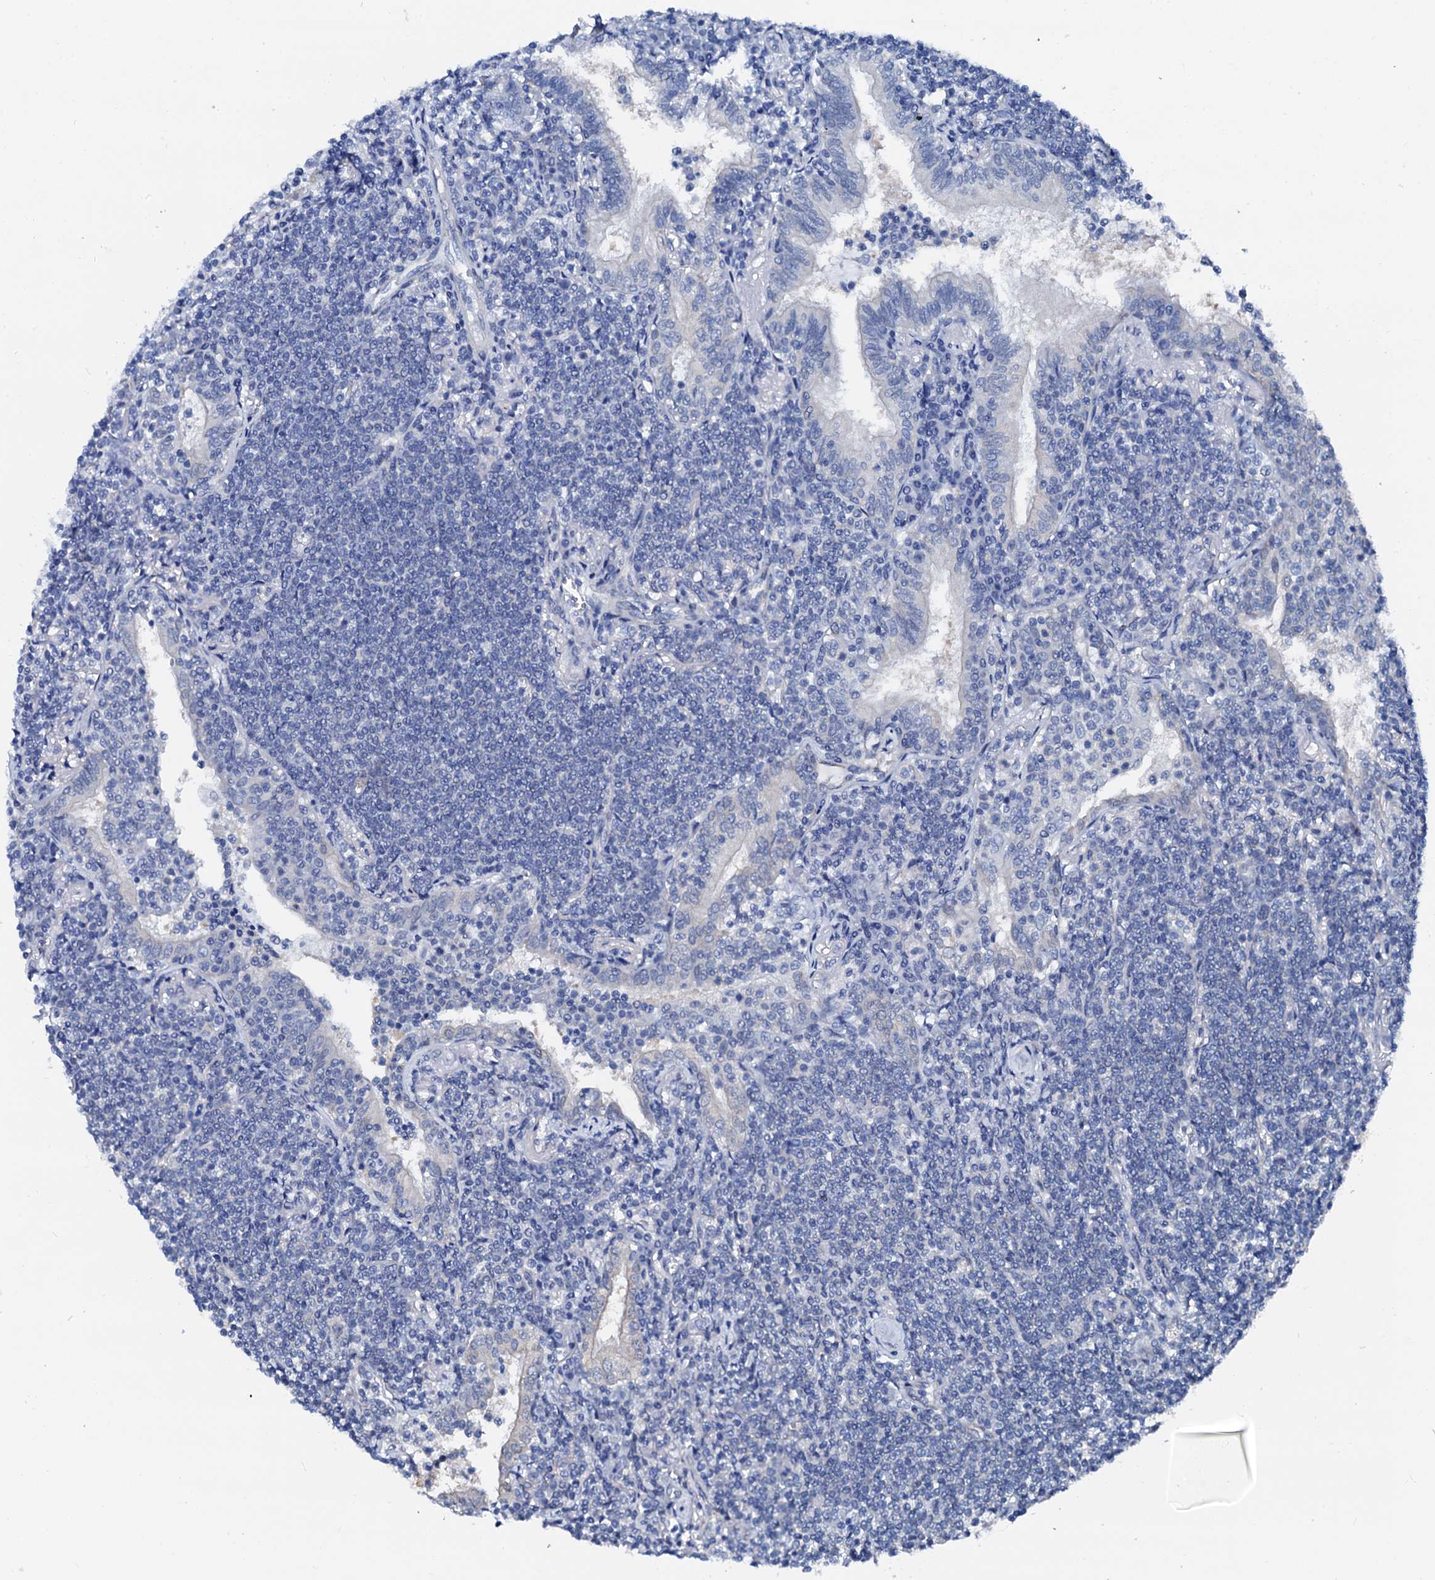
{"staining": {"intensity": "negative", "quantity": "none", "location": "none"}, "tissue": "lymphoma", "cell_type": "Tumor cells", "image_type": "cancer", "snomed": [{"axis": "morphology", "description": "Malignant lymphoma, non-Hodgkin's type, Low grade"}, {"axis": "topography", "description": "Lung"}], "caption": "This is an immunohistochemistry histopathology image of lymphoma. There is no positivity in tumor cells.", "gene": "CSN2", "patient": {"sex": "female", "age": 71}}